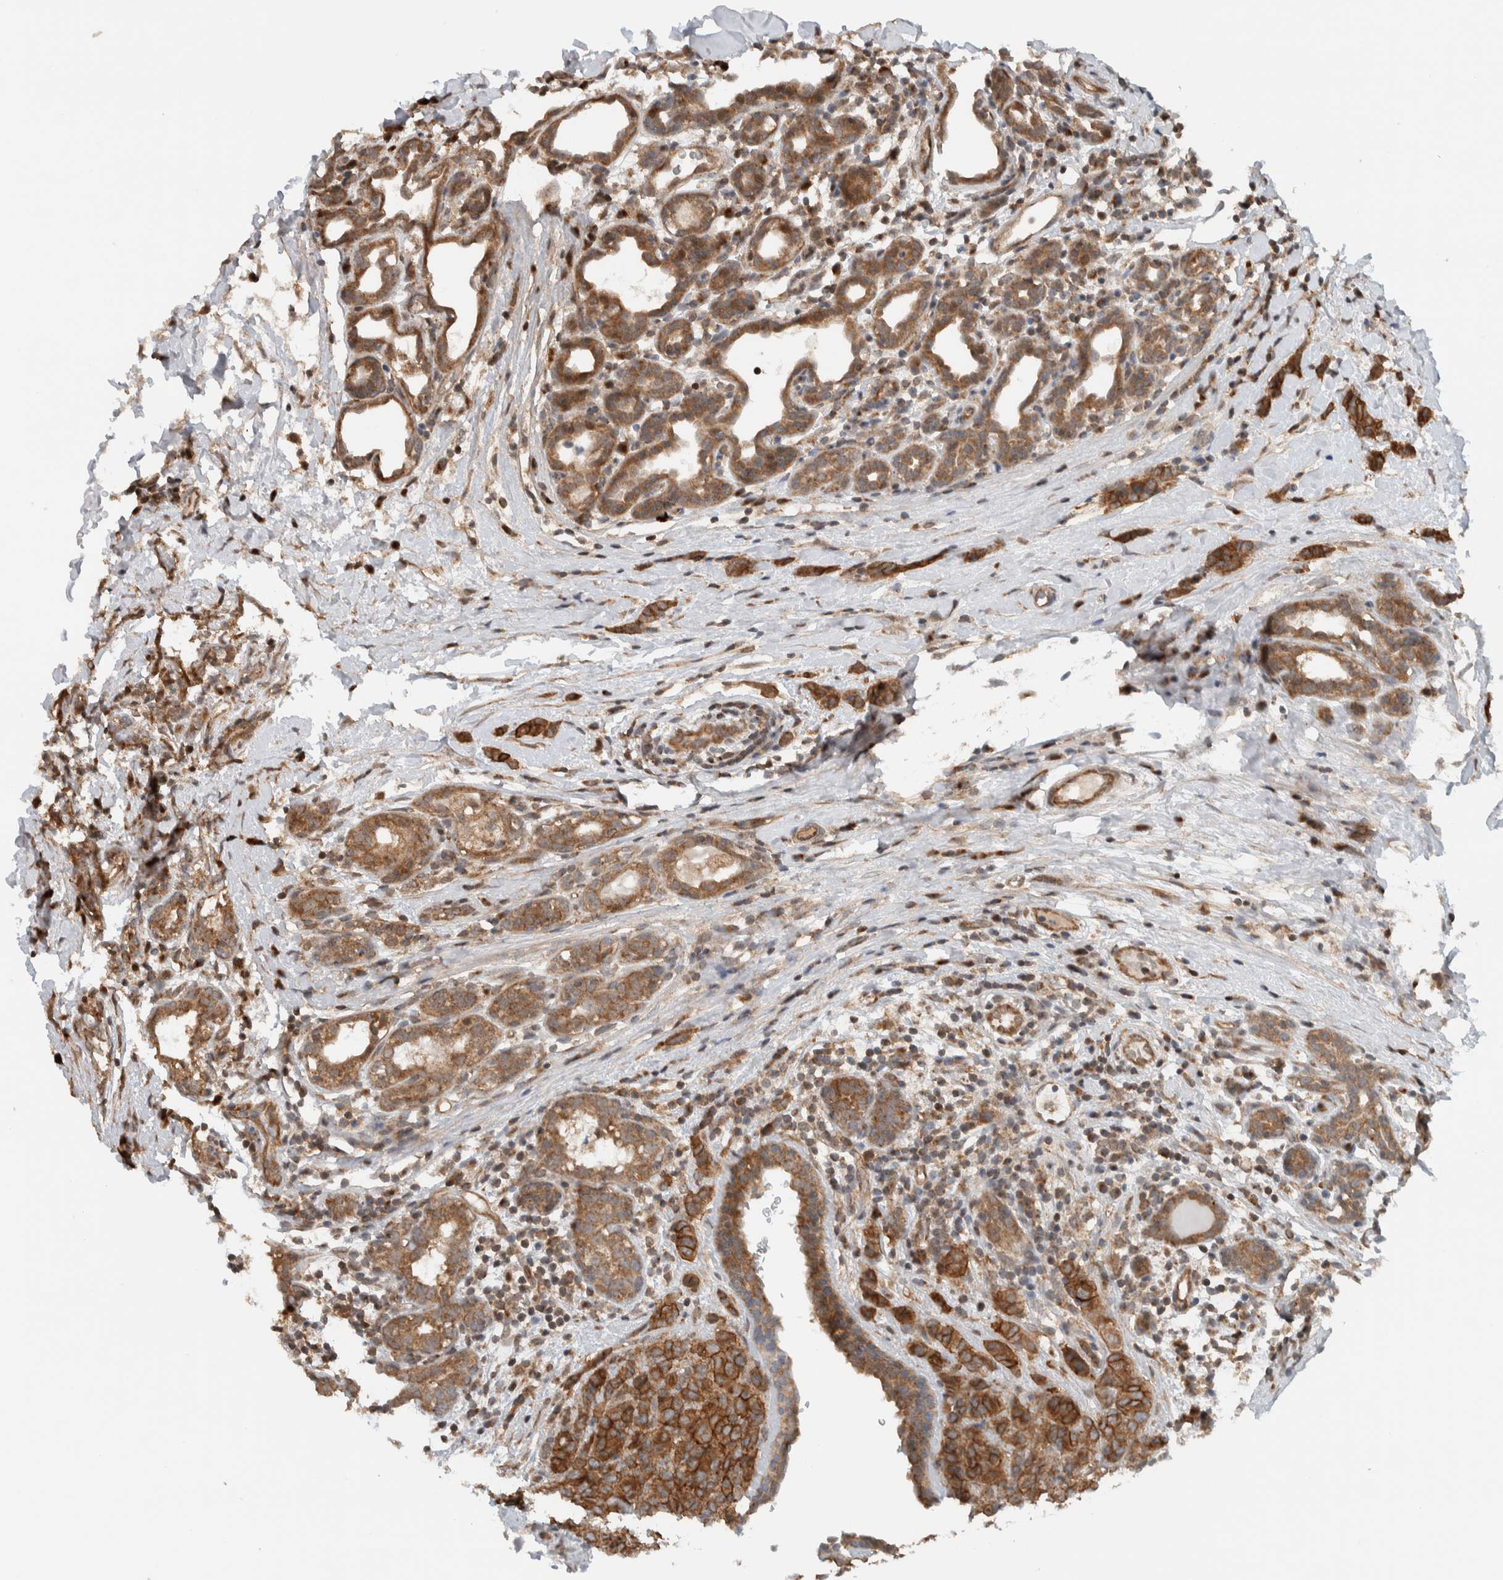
{"staining": {"intensity": "moderate", "quantity": ">75%", "location": "cytoplasmic/membranous"}, "tissue": "breast cancer", "cell_type": "Tumor cells", "image_type": "cancer", "snomed": [{"axis": "morphology", "description": "Normal tissue, NOS"}, {"axis": "morphology", "description": "Duct carcinoma"}, {"axis": "topography", "description": "Breast"}], "caption": "Protein staining of invasive ductal carcinoma (breast) tissue exhibits moderate cytoplasmic/membranous positivity in about >75% of tumor cells. (DAB = brown stain, brightfield microscopy at high magnification).", "gene": "KLHL6", "patient": {"sex": "female", "age": 40}}